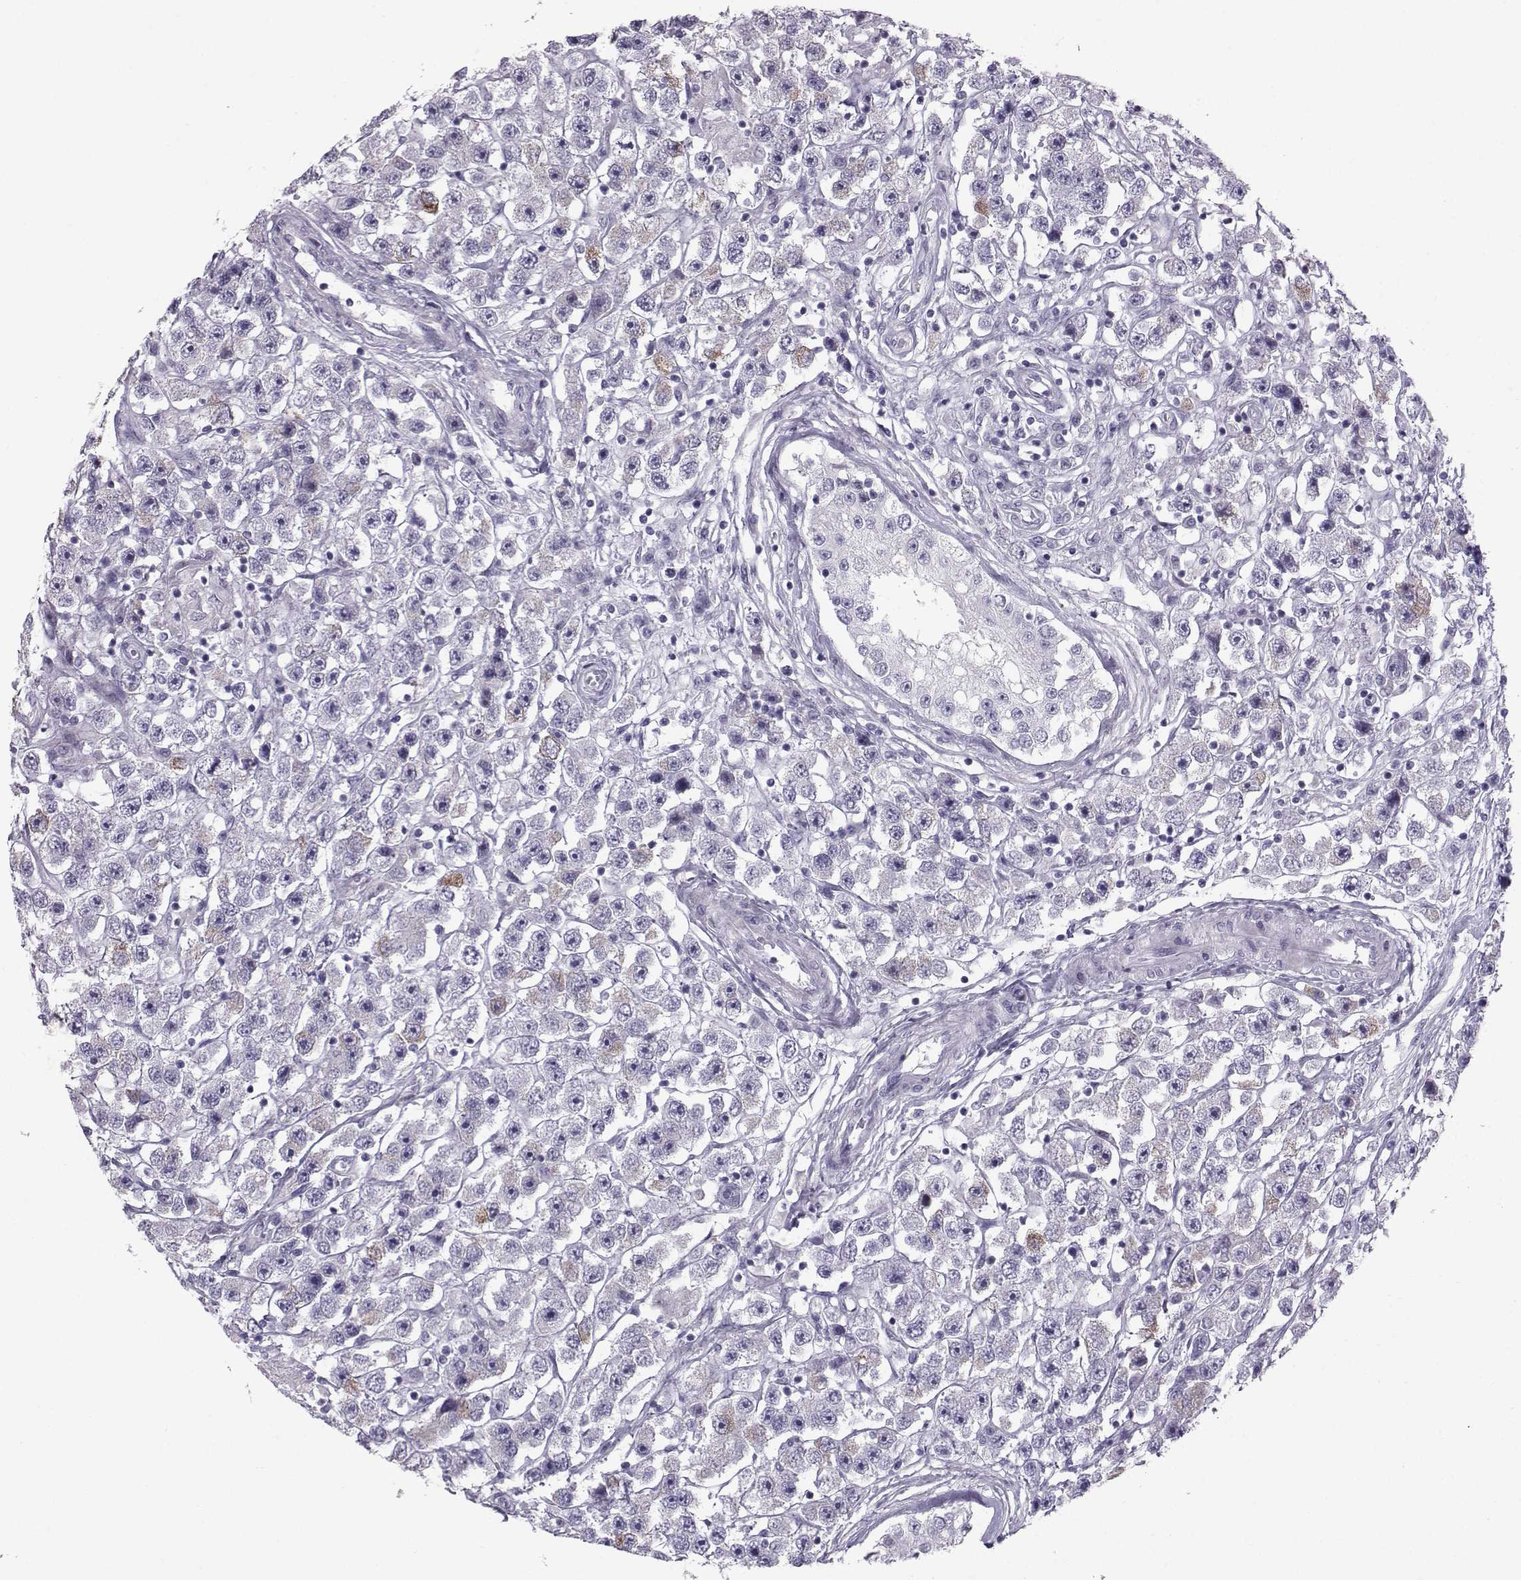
{"staining": {"intensity": "moderate", "quantity": "<25%", "location": "cytoplasmic/membranous"}, "tissue": "testis cancer", "cell_type": "Tumor cells", "image_type": "cancer", "snomed": [{"axis": "morphology", "description": "Seminoma, NOS"}, {"axis": "topography", "description": "Testis"}], "caption": "Protein expression by IHC displays moderate cytoplasmic/membranous positivity in approximately <25% of tumor cells in testis cancer (seminoma).", "gene": "DMRT3", "patient": {"sex": "male", "age": 45}}